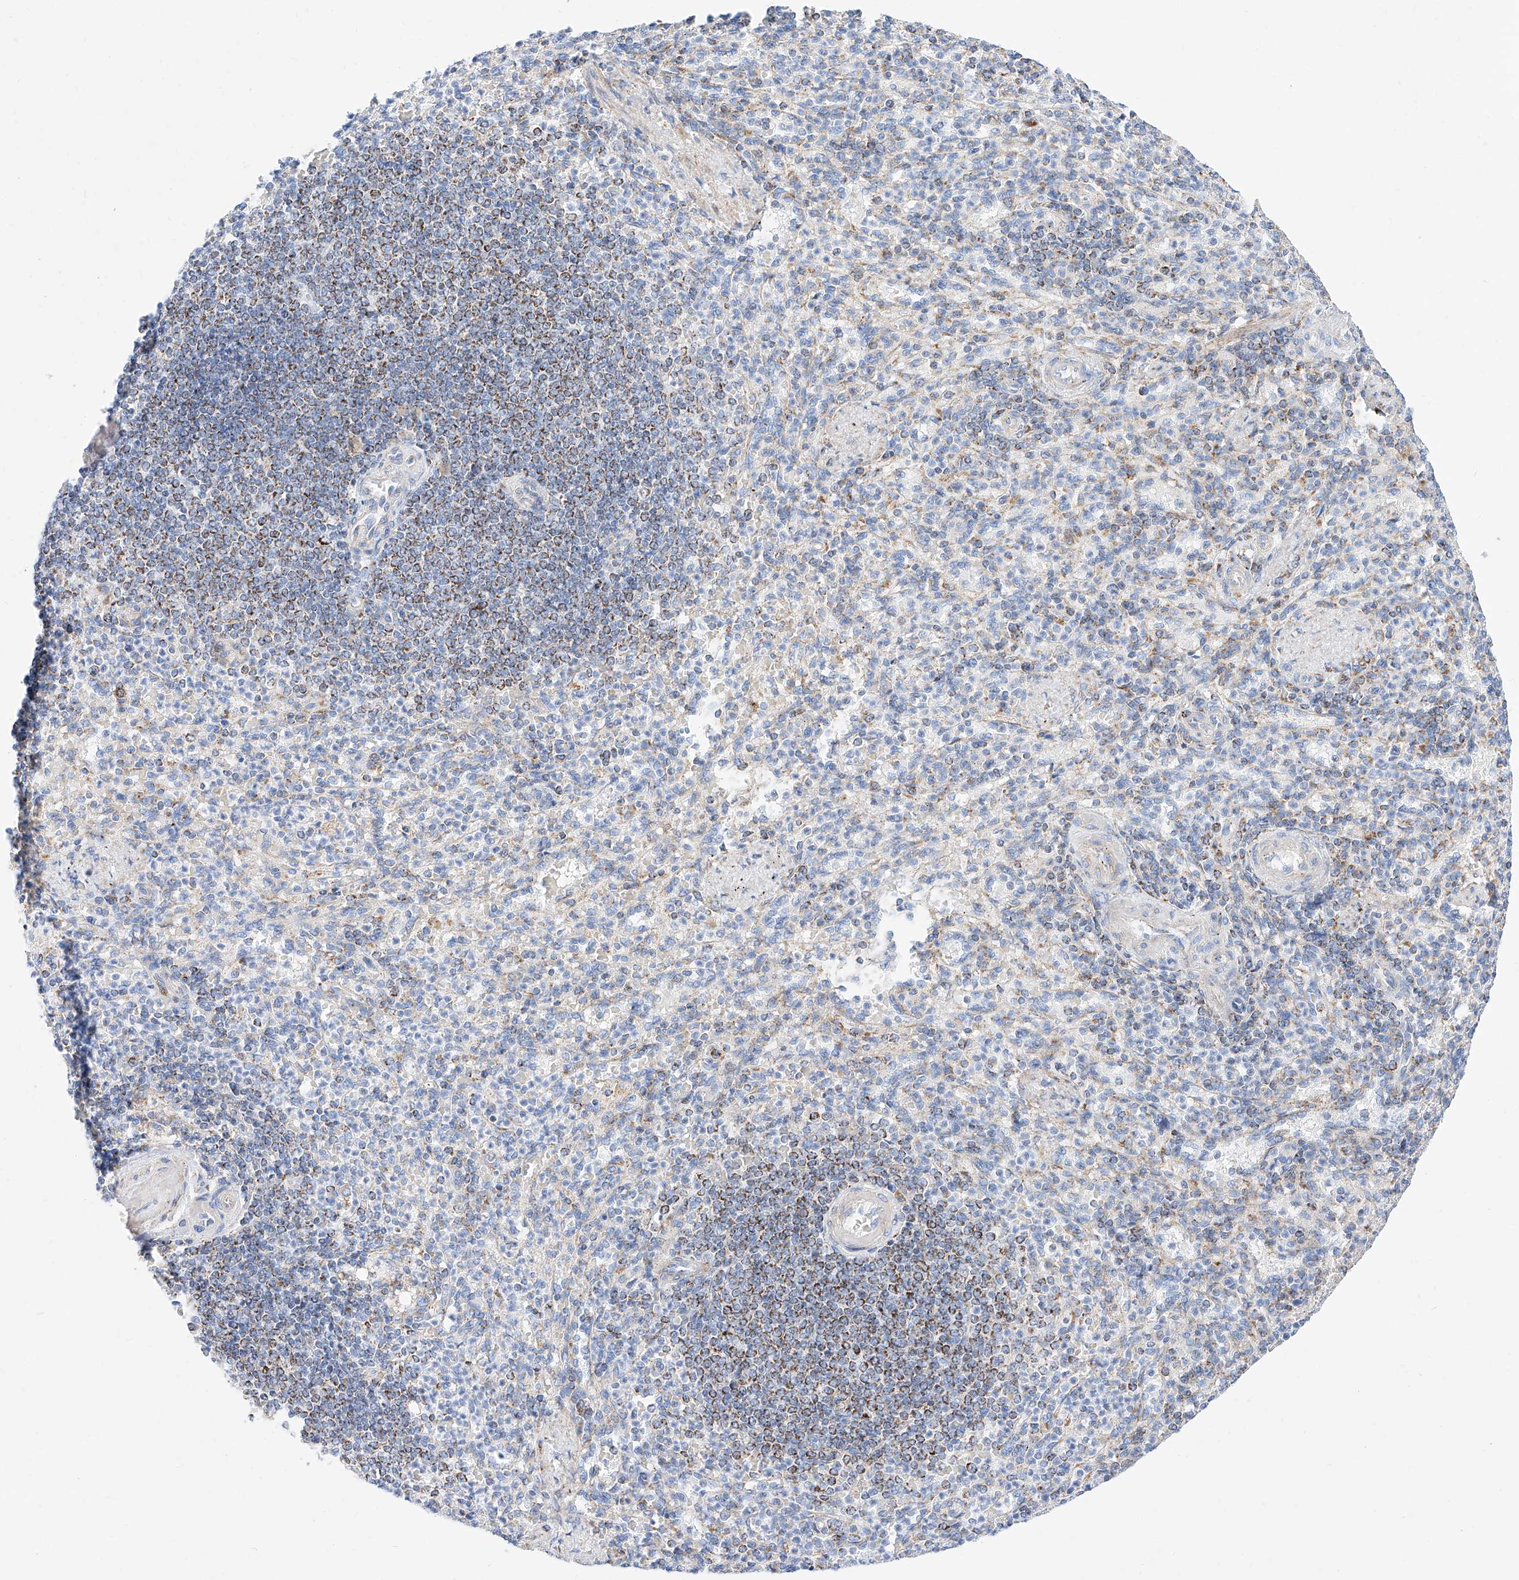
{"staining": {"intensity": "negative", "quantity": "none", "location": "none"}, "tissue": "spleen", "cell_type": "Cells in red pulp", "image_type": "normal", "snomed": [{"axis": "morphology", "description": "Normal tissue, NOS"}, {"axis": "topography", "description": "Spleen"}], "caption": "A high-resolution micrograph shows IHC staining of benign spleen, which reveals no significant staining in cells in red pulp. (DAB immunohistochemistry visualized using brightfield microscopy, high magnification).", "gene": "C6orf62", "patient": {"sex": "female", "age": 74}}